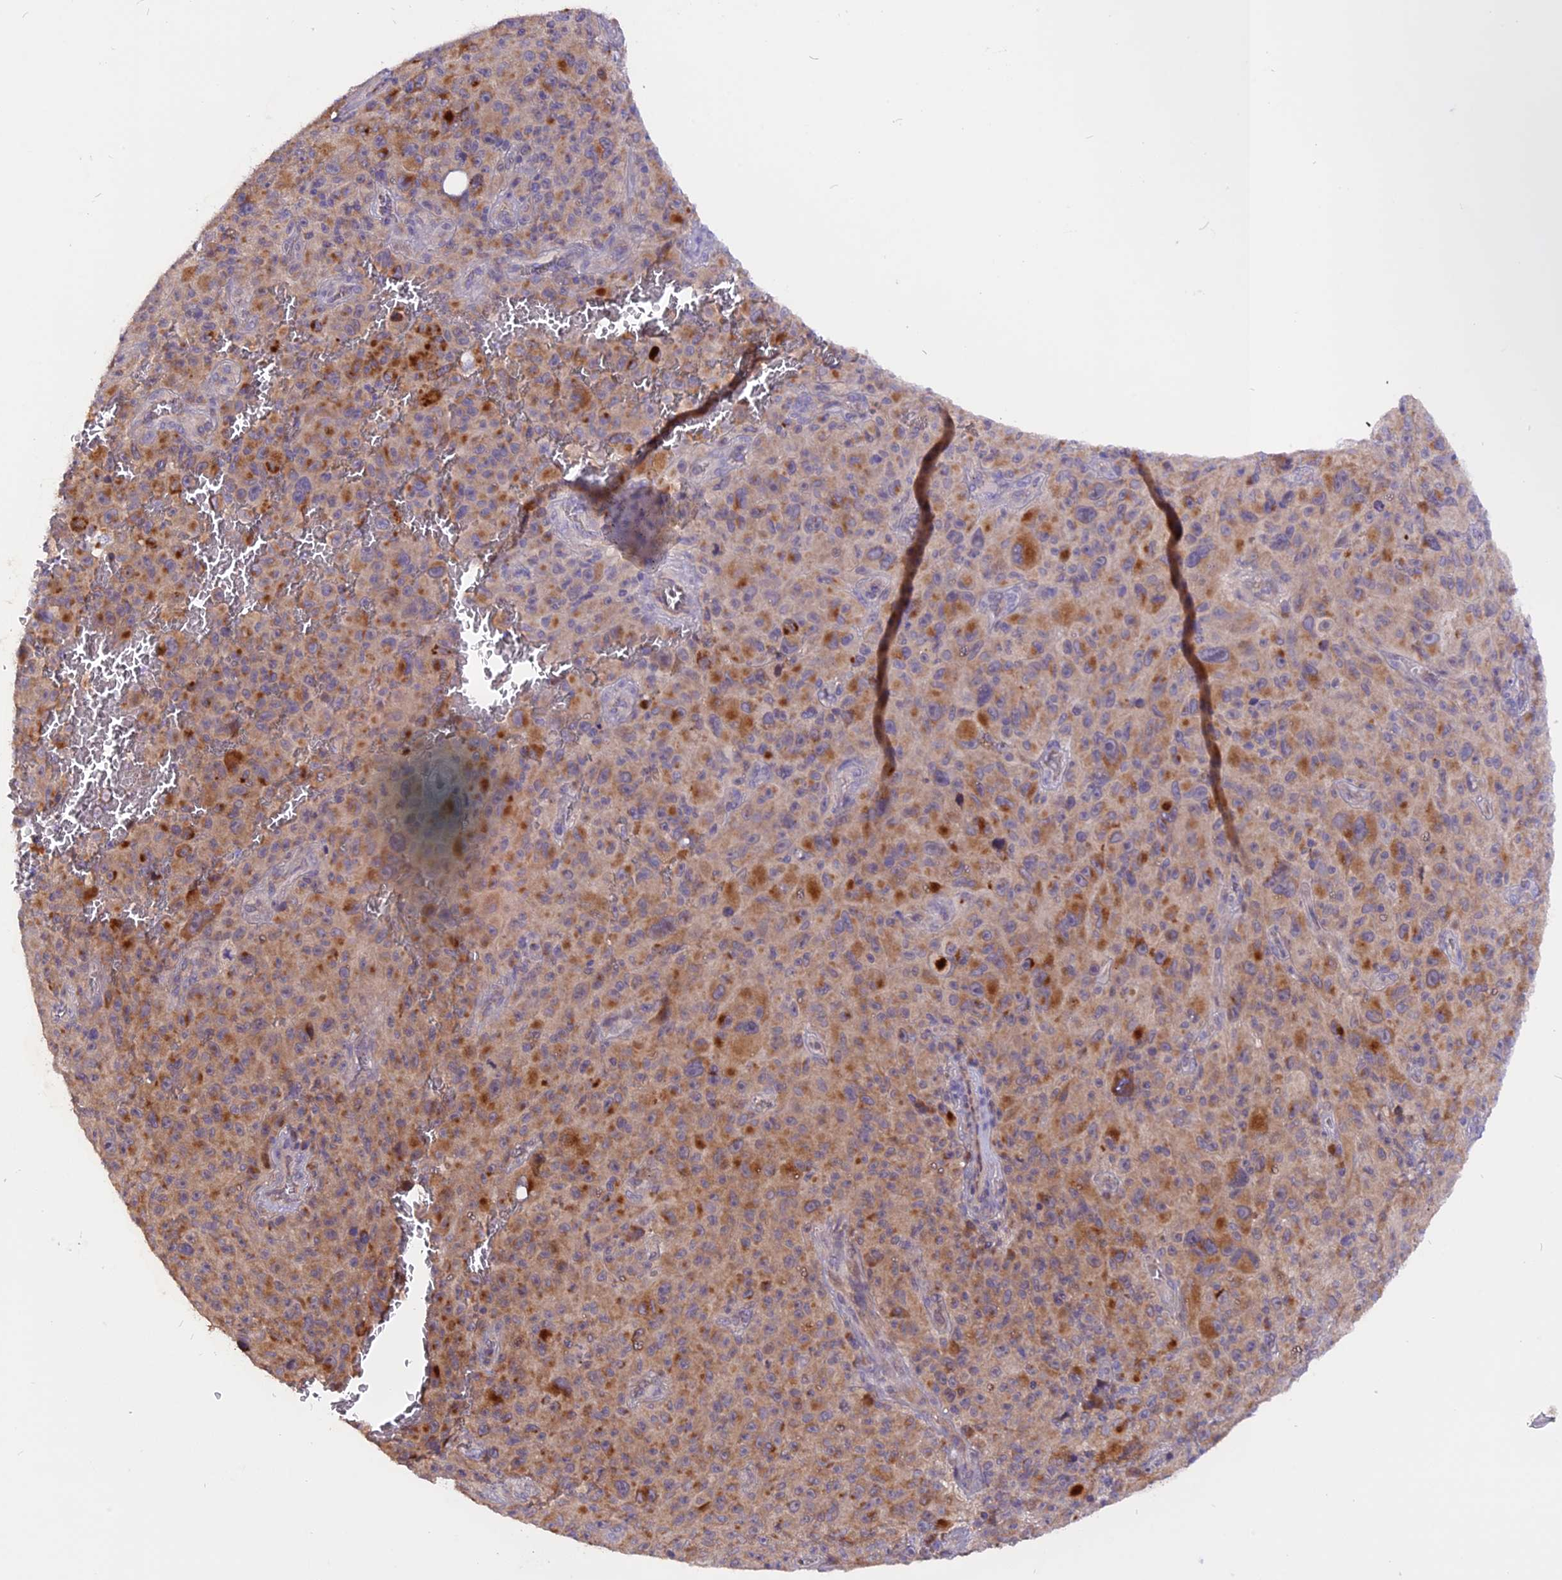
{"staining": {"intensity": "moderate", "quantity": ">75%", "location": "cytoplasmic/membranous"}, "tissue": "melanoma", "cell_type": "Tumor cells", "image_type": "cancer", "snomed": [{"axis": "morphology", "description": "Malignant melanoma, NOS"}, {"axis": "topography", "description": "Skin"}], "caption": "A brown stain shows moderate cytoplasmic/membranous staining of a protein in malignant melanoma tumor cells.", "gene": "MARK4", "patient": {"sex": "female", "age": 82}}